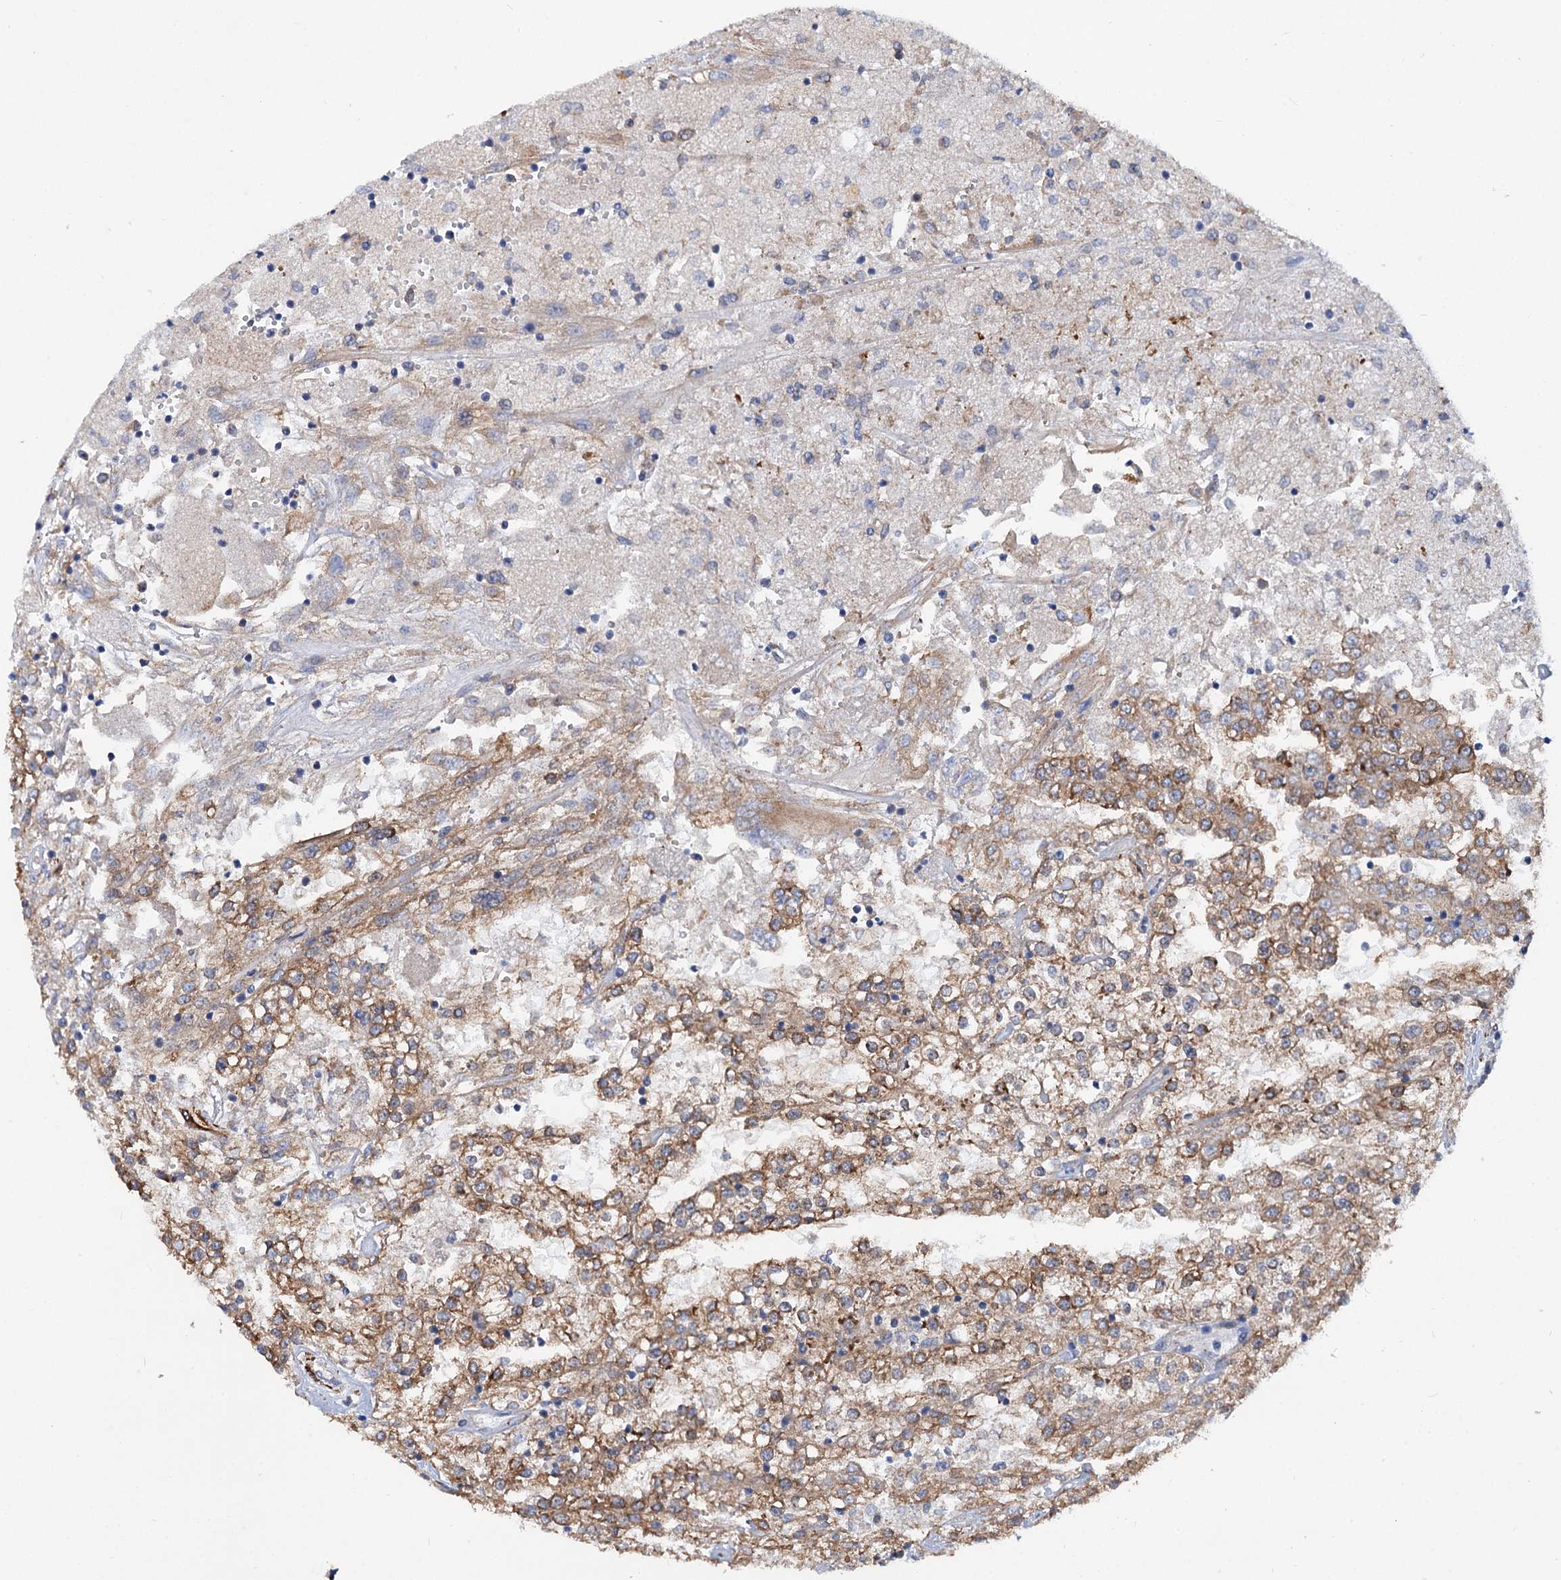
{"staining": {"intensity": "moderate", "quantity": ">75%", "location": "cytoplasmic/membranous"}, "tissue": "renal cancer", "cell_type": "Tumor cells", "image_type": "cancer", "snomed": [{"axis": "morphology", "description": "Adenocarcinoma, NOS"}, {"axis": "topography", "description": "Kidney"}], "caption": "A brown stain shows moderate cytoplasmic/membranous staining of a protein in human renal adenocarcinoma tumor cells.", "gene": "TRIM55", "patient": {"sex": "female", "age": 52}}